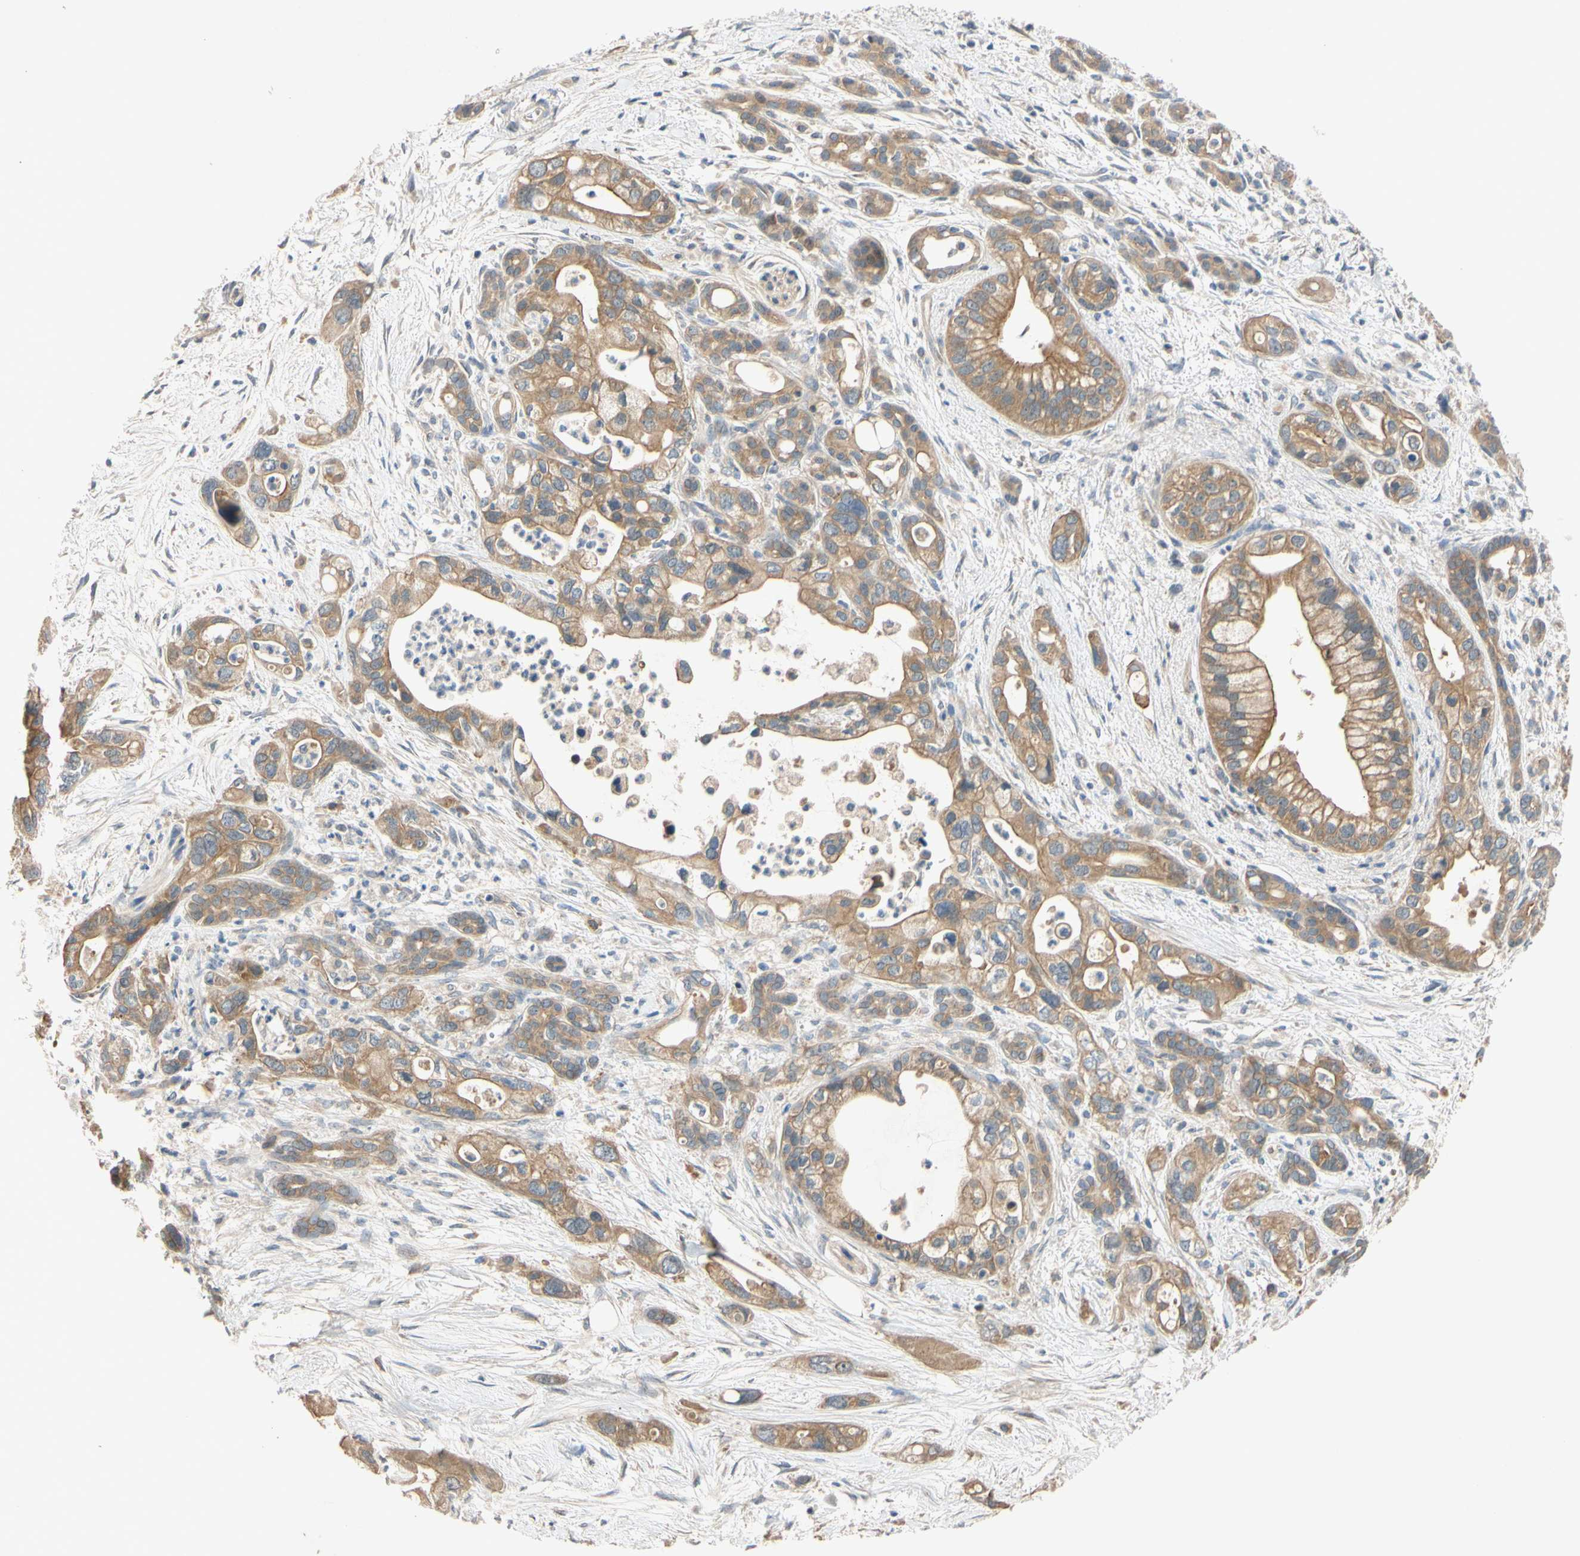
{"staining": {"intensity": "moderate", "quantity": ">75%", "location": "cytoplasmic/membranous"}, "tissue": "pancreatic cancer", "cell_type": "Tumor cells", "image_type": "cancer", "snomed": [{"axis": "morphology", "description": "Adenocarcinoma, NOS"}, {"axis": "topography", "description": "Pancreas"}], "caption": "Moderate cytoplasmic/membranous protein staining is present in approximately >75% of tumor cells in pancreatic cancer. (brown staining indicates protein expression, while blue staining denotes nuclei).", "gene": "MBTPS2", "patient": {"sex": "male", "age": 70}}